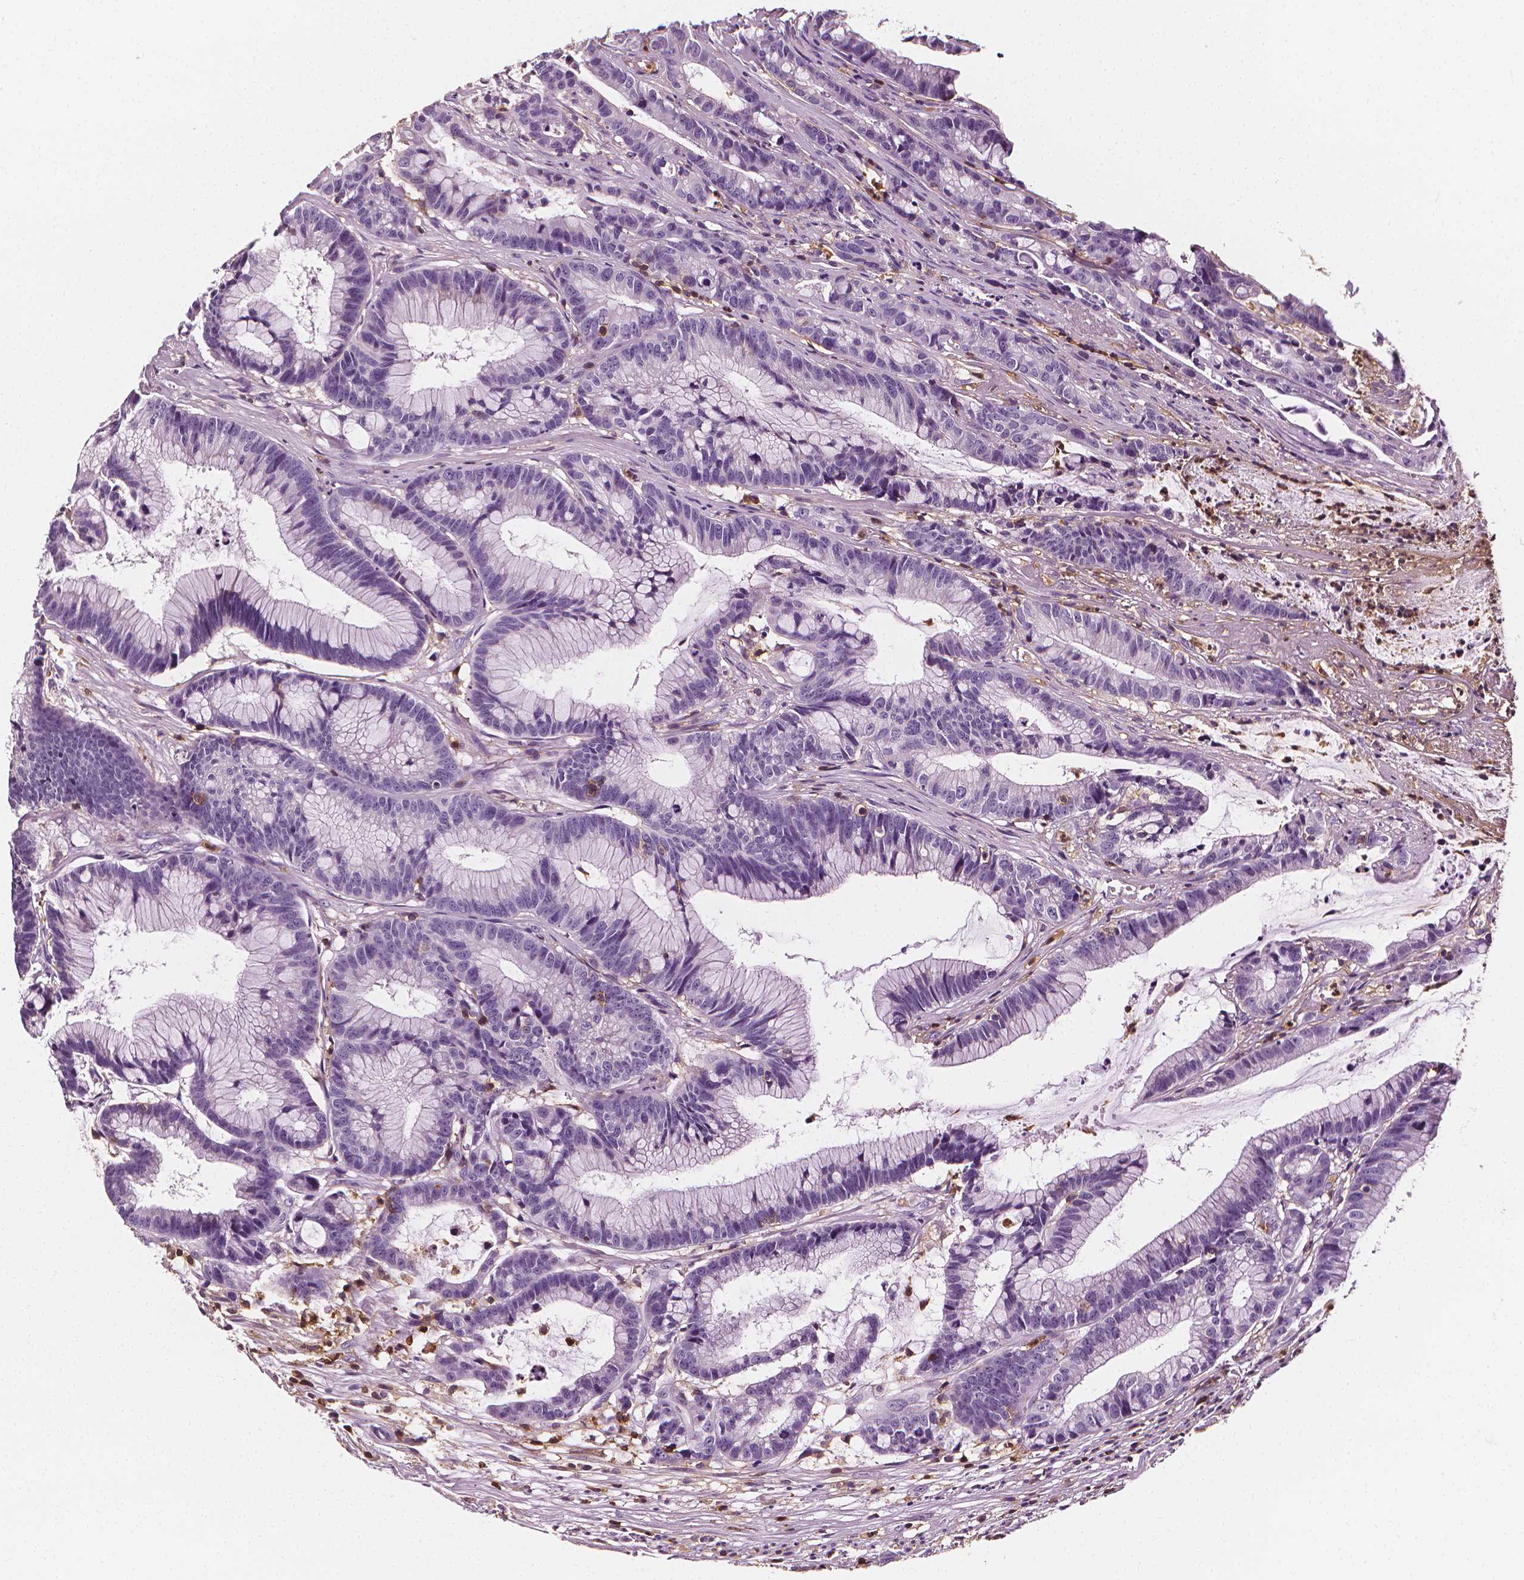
{"staining": {"intensity": "negative", "quantity": "none", "location": "none"}, "tissue": "colorectal cancer", "cell_type": "Tumor cells", "image_type": "cancer", "snomed": [{"axis": "morphology", "description": "Adenocarcinoma, NOS"}, {"axis": "topography", "description": "Colon"}], "caption": "This is a histopathology image of immunohistochemistry staining of adenocarcinoma (colorectal), which shows no expression in tumor cells.", "gene": "PTPRC", "patient": {"sex": "female", "age": 78}}